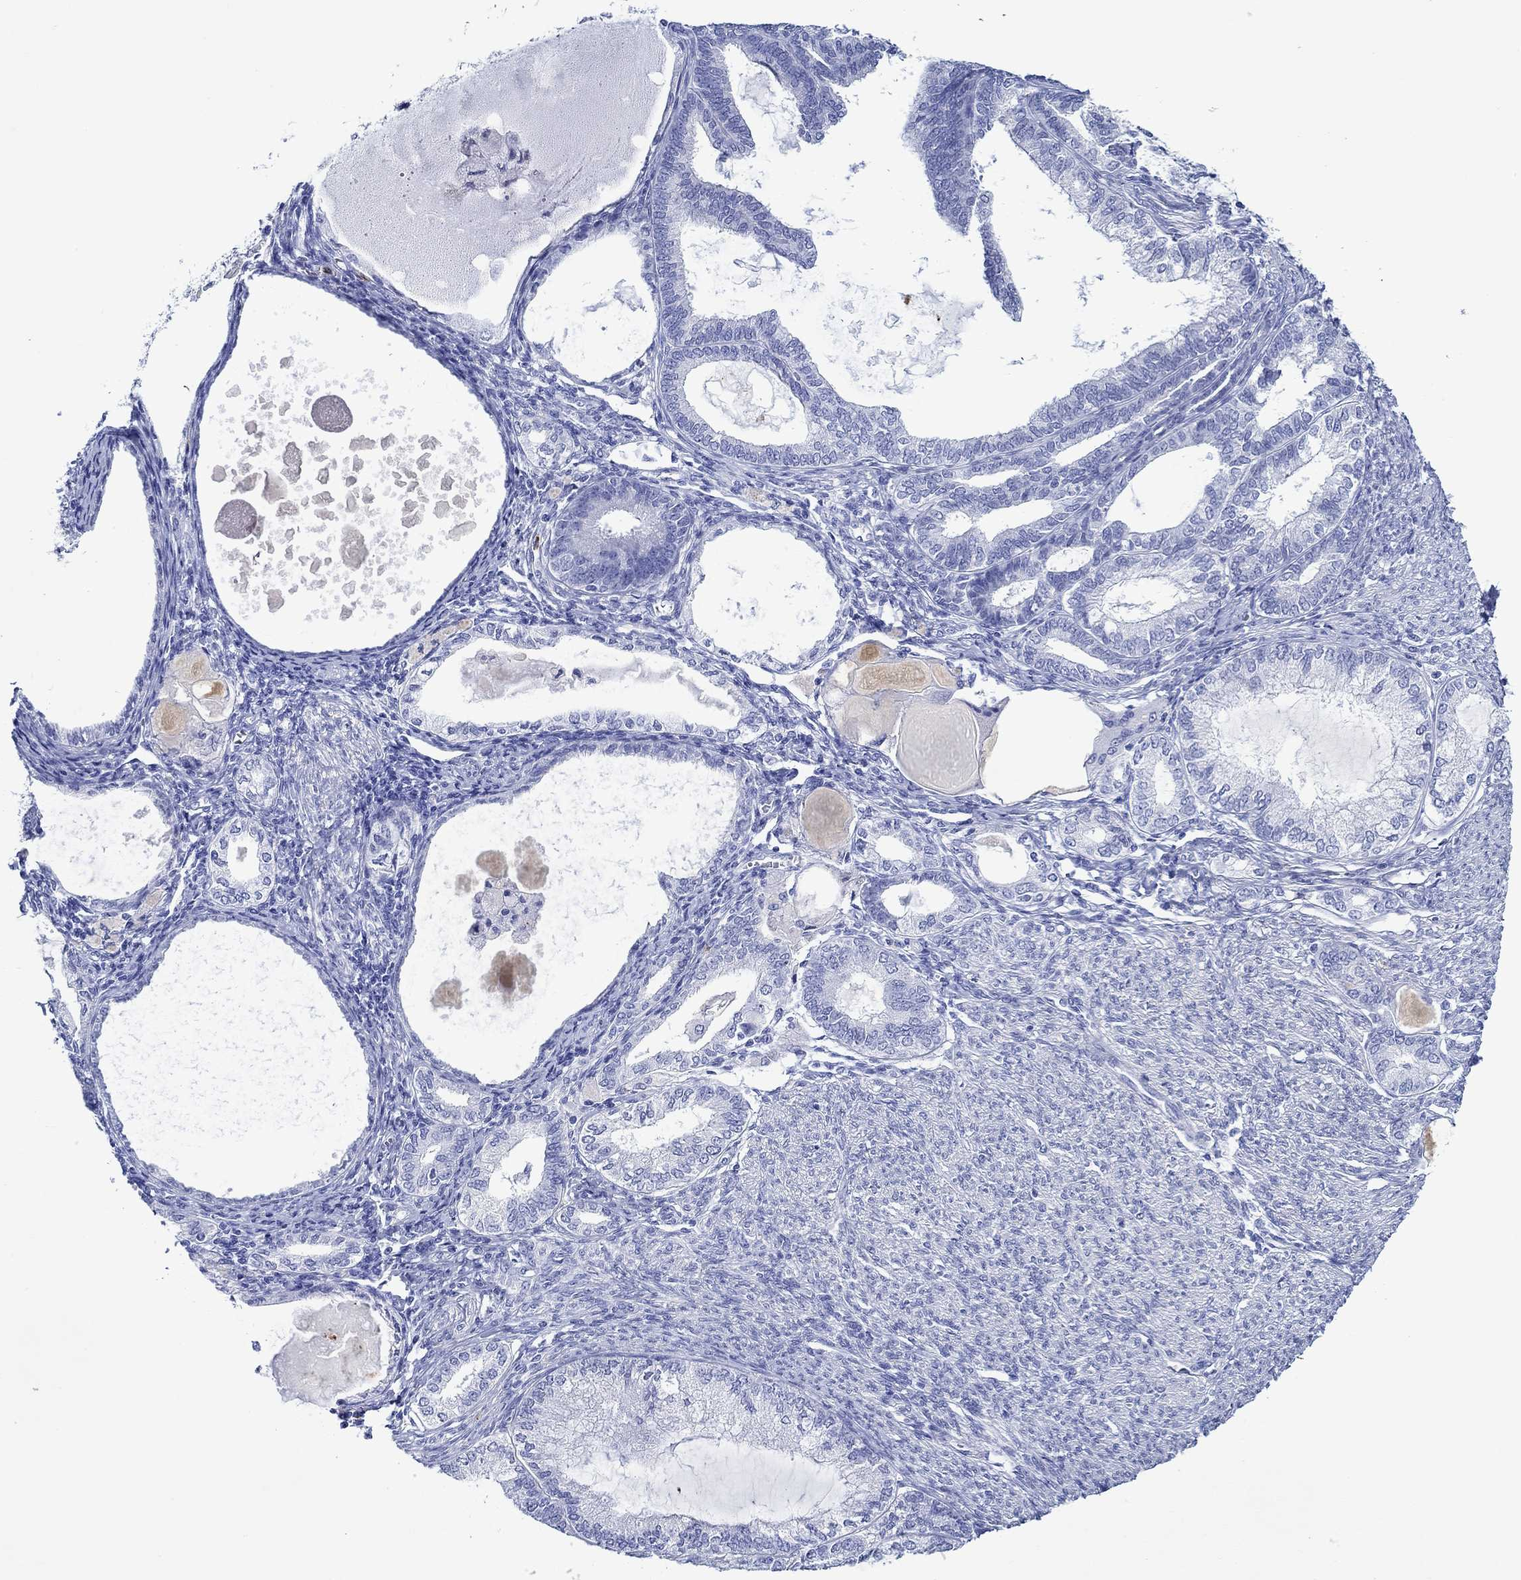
{"staining": {"intensity": "negative", "quantity": "none", "location": "none"}, "tissue": "endometrial cancer", "cell_type": "Tumor cells", "image_type": "cancer", "snomed": [{"axis": "morphology", "description": "Adenocarcinoma, NOS"}, {"axis": "topography", "description": "Endometrium"}], "caption": "Immunohistochemical staining of human endometrial cancer (adenocarcinoma) exhibits no significant staining in tumor cells.", "gene": "EPX", "patient": {"sex": "female", "age": 86}}